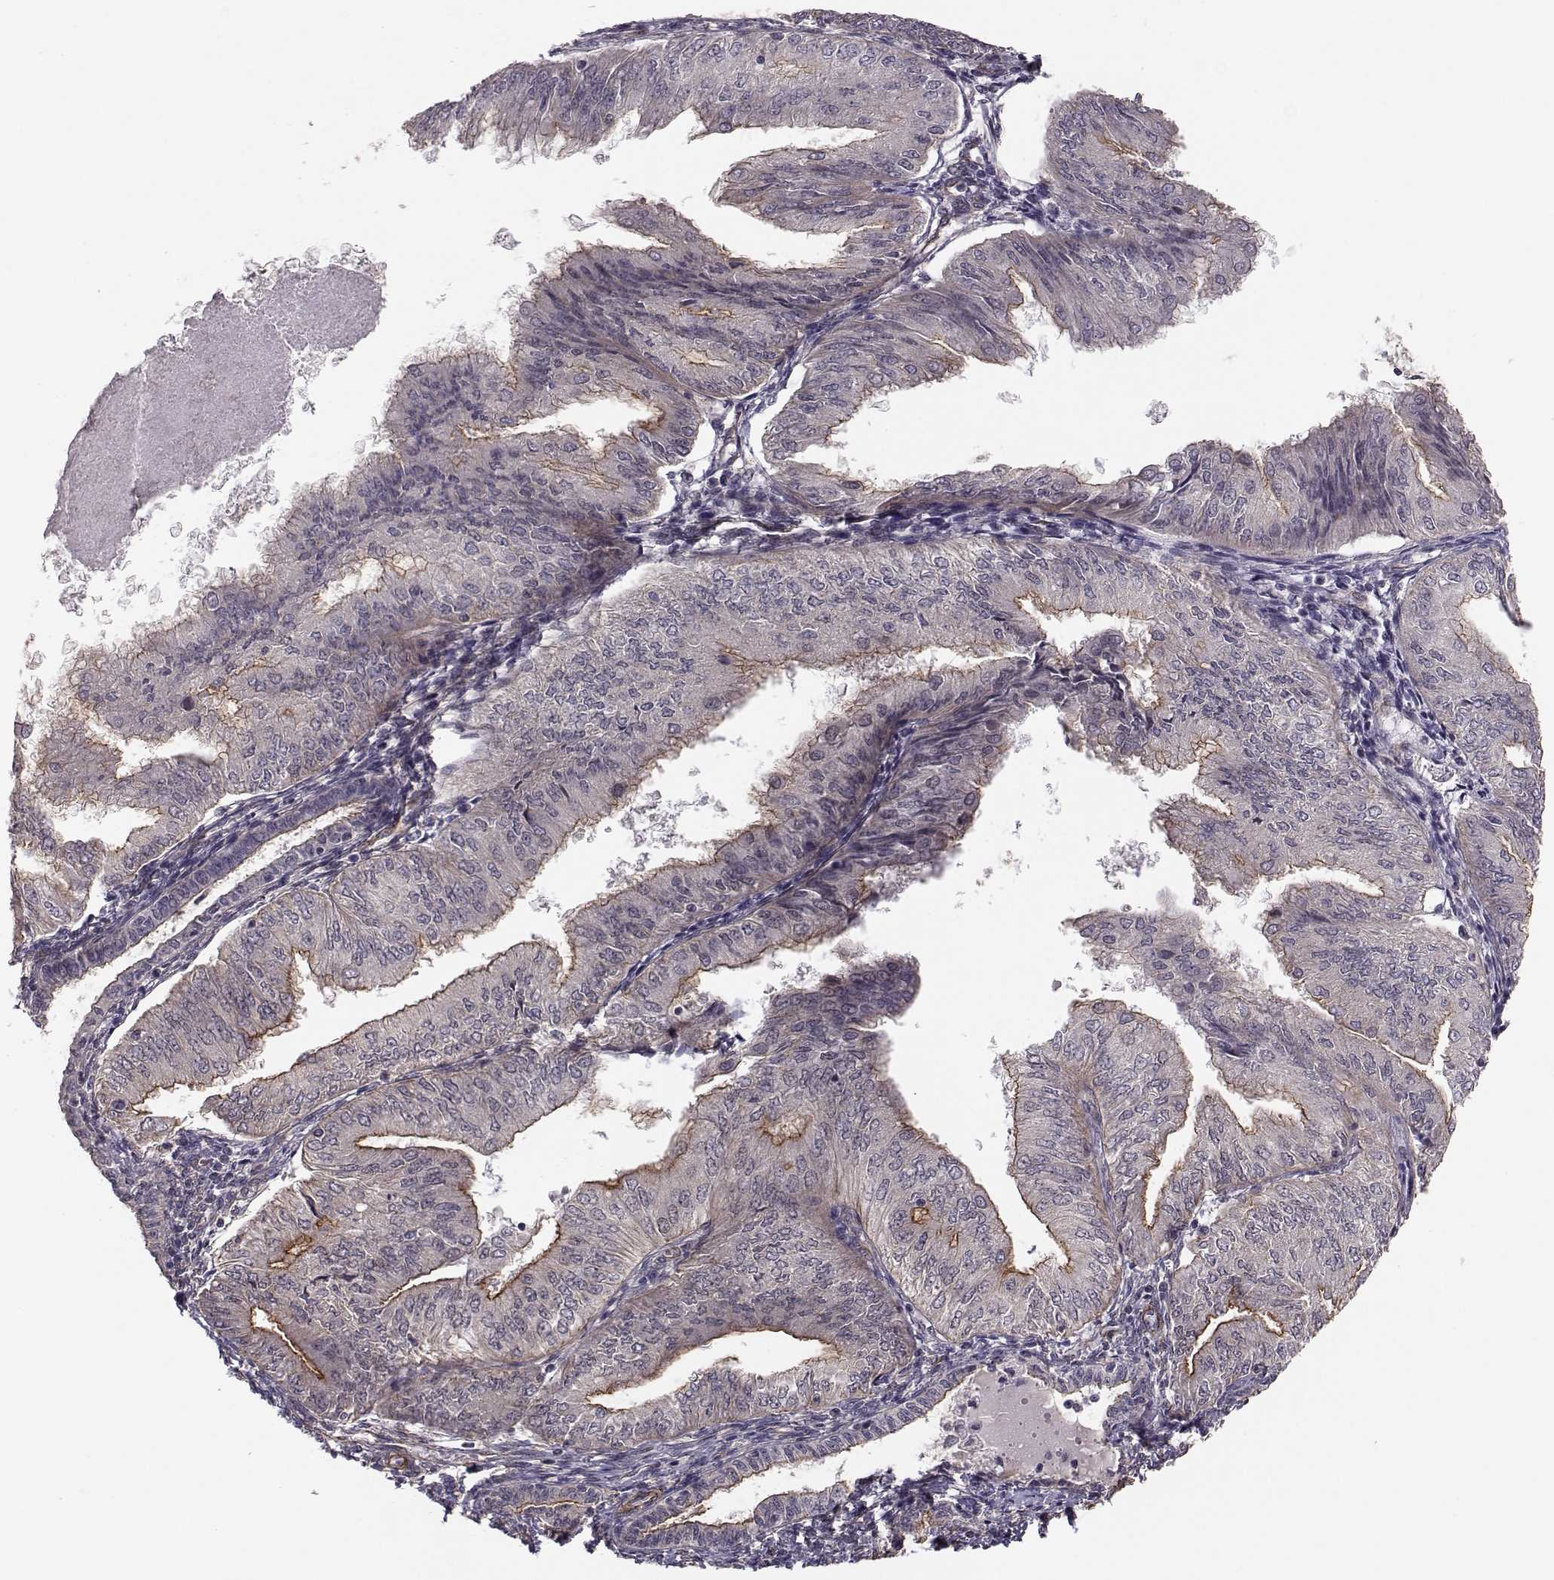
{"staining": {"intensity": "moderate", "quantity": "<25%", "location": "cytoplasmic/membranous"}, "tissue": "endometrial cancer", "cell_type": "Tumor cells", "image_type": "cancer", "snomed": [{"axis": "morphology", "description": "Adenocarcinoma, NOS"}, {"axis": "topography", "description": "Endometrium"}], "caption": "The micrograph shows a brown stain indicating the presence of a protein in the cytoplasmic/membranous of tumor cells in endometrial adenocarcinoma. (Brightfield microscopy of DAB IHC at high magnification).", "gene": "PLEKHG3", "patient": {"sex": "female", "age": 53}}